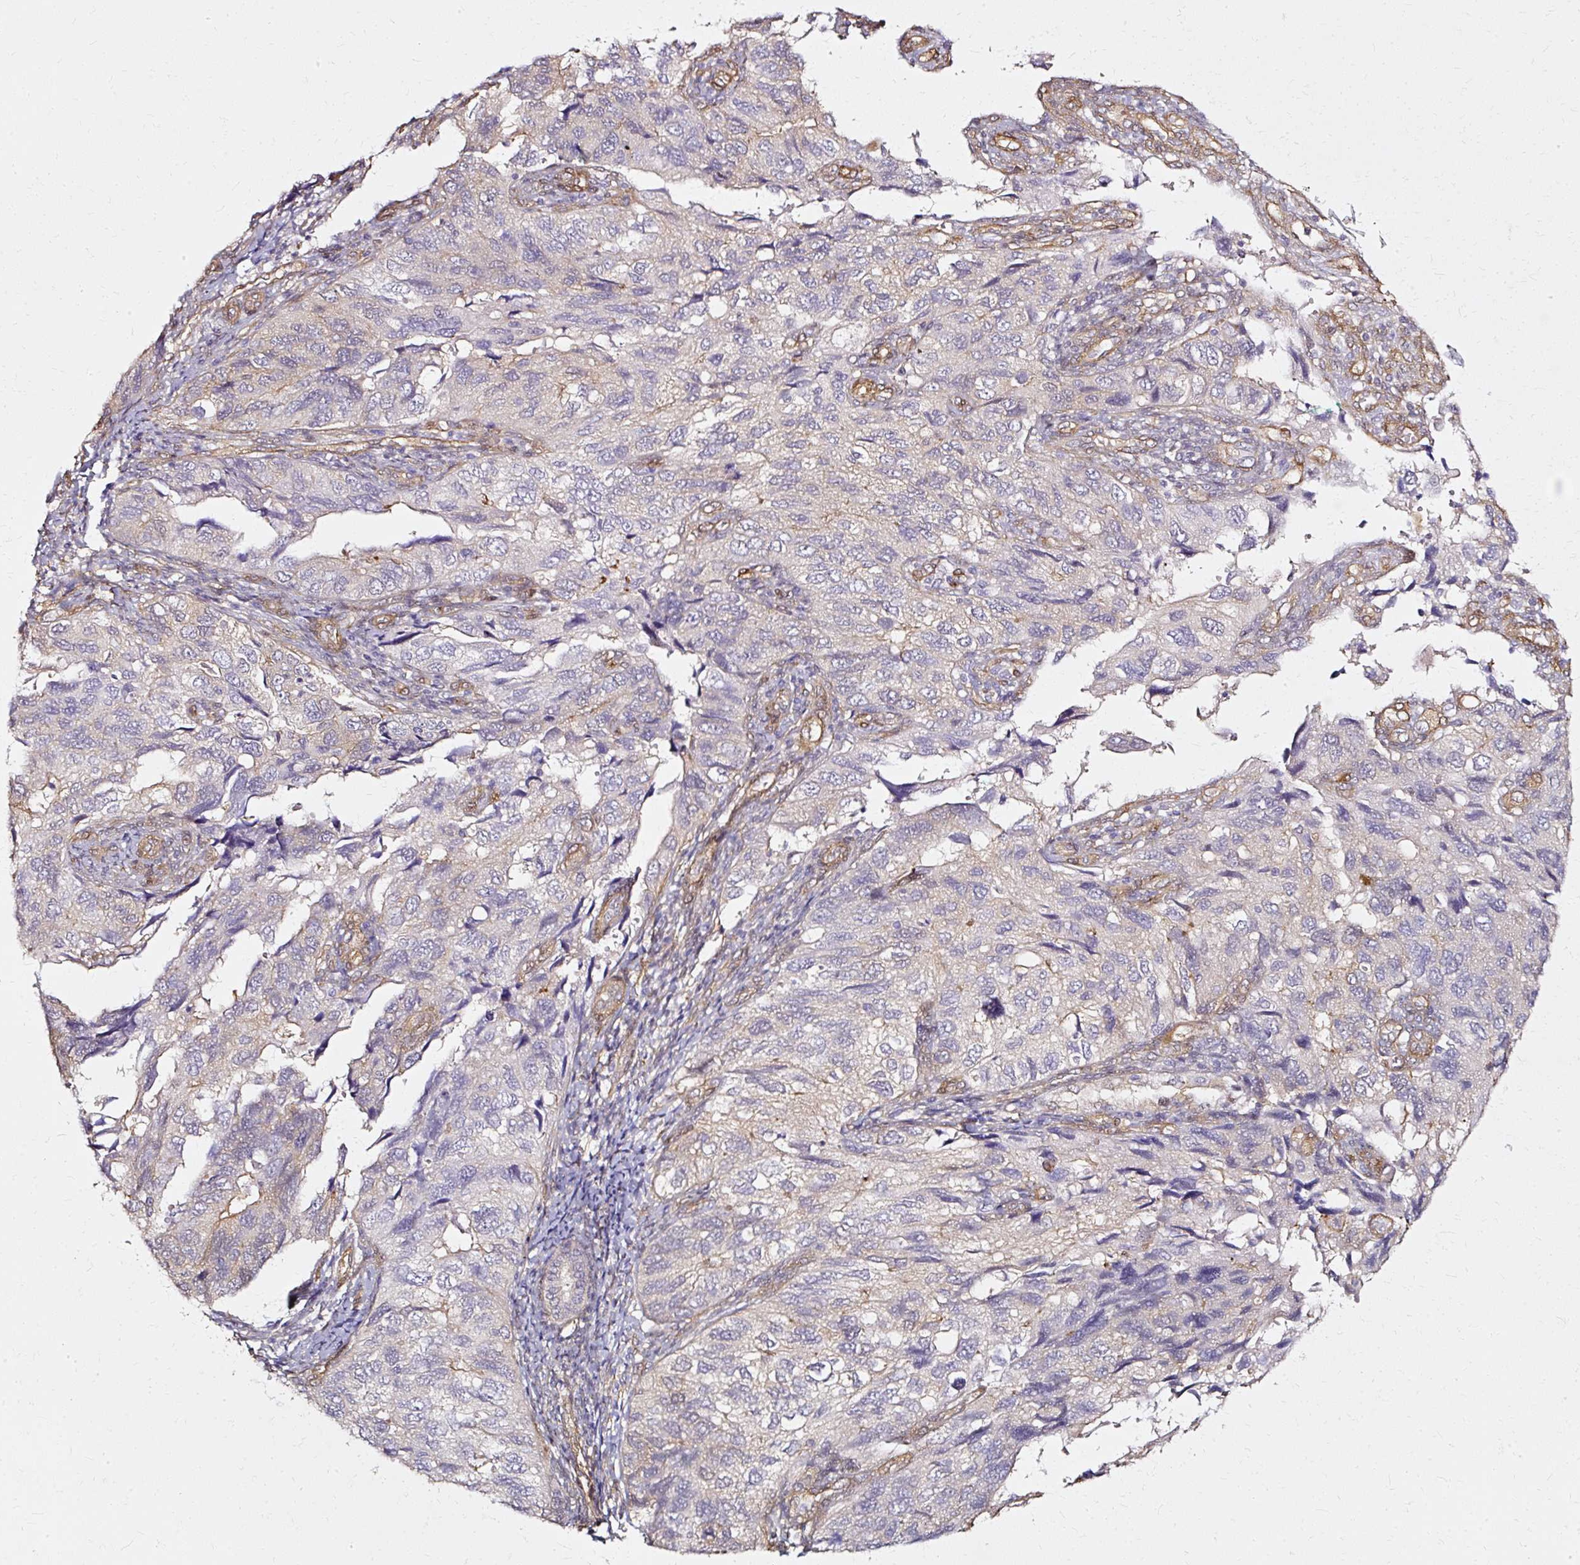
{"staining": {"intensity": "negative", "quantity": "none", "location": "none"}, "tissue": "endometrial cancer", "cell_type": "Tumor cells", "image_type": "cancer", "snomed": [{"axis": "morphology", "description": "Carcinoma, NOS"}, {"axis": "topography", "description": "Uterus"}], "caption": "There is no significant positivity in tumor cells of carcinoma (endometrial). Brightfield microscopy of immunohistochemistry (IHC) stained with DAB (brown) and hematoxylin (blue), captured at high magnification.", "gene": "CNN3", "patient": {"sex": "female", "age": 76}}